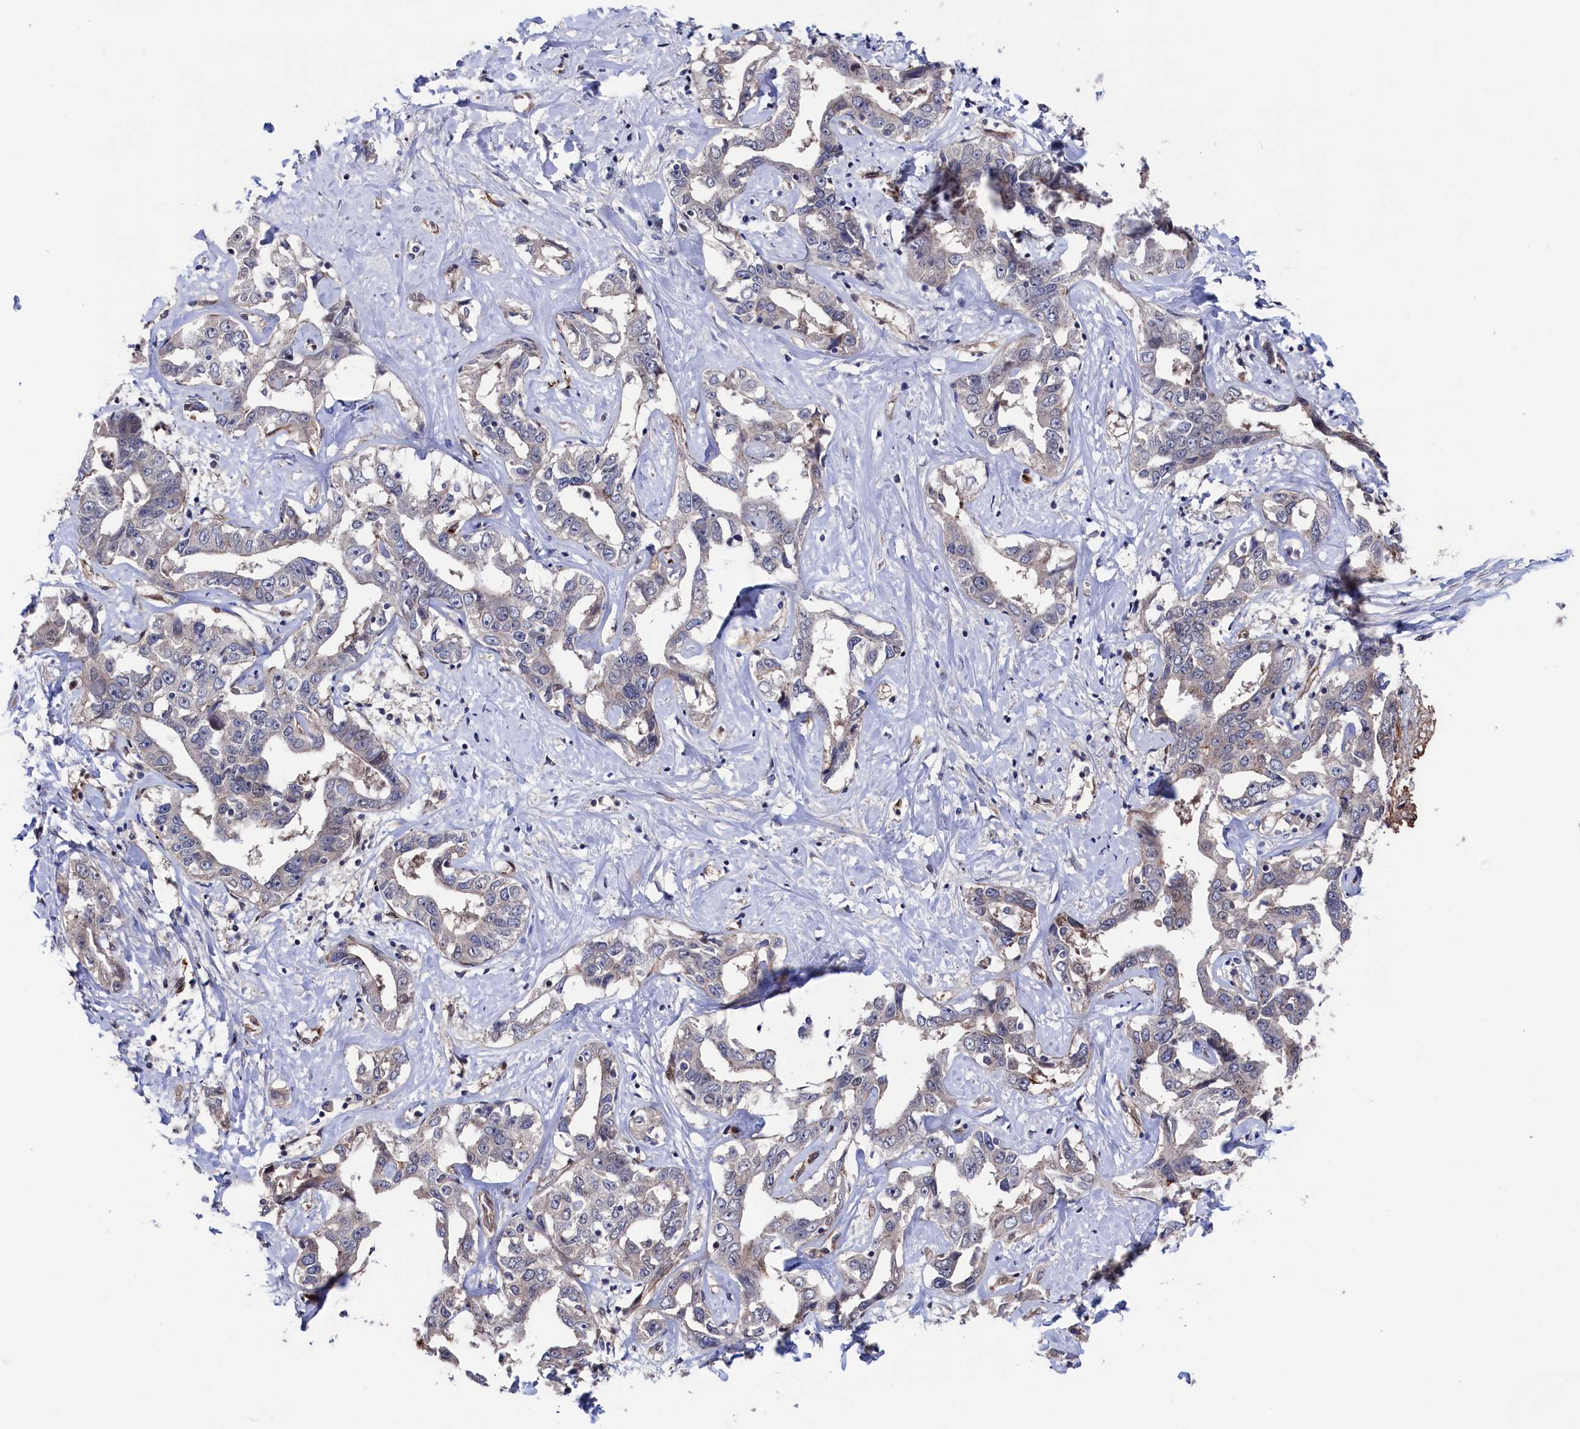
{"staining": {"intensity": "negative", "quantity": "none", "location": "none"}, "tissue": "liver cancer", "cell_type": "Tumor cells", "image_type": "cancer", "snomed": [{"axis": "morphology", "description": "Cholangiocarcinoma"}, {"axis": "topography", "description": "Liver"}], "caption": "Liver cancer (cholangiocarcinoma) stained for a protein using immunohistochemistry reveals no staining tumor cells.", "gene": "ZNF891", "patient": {"sex": "male", "age": 59}}